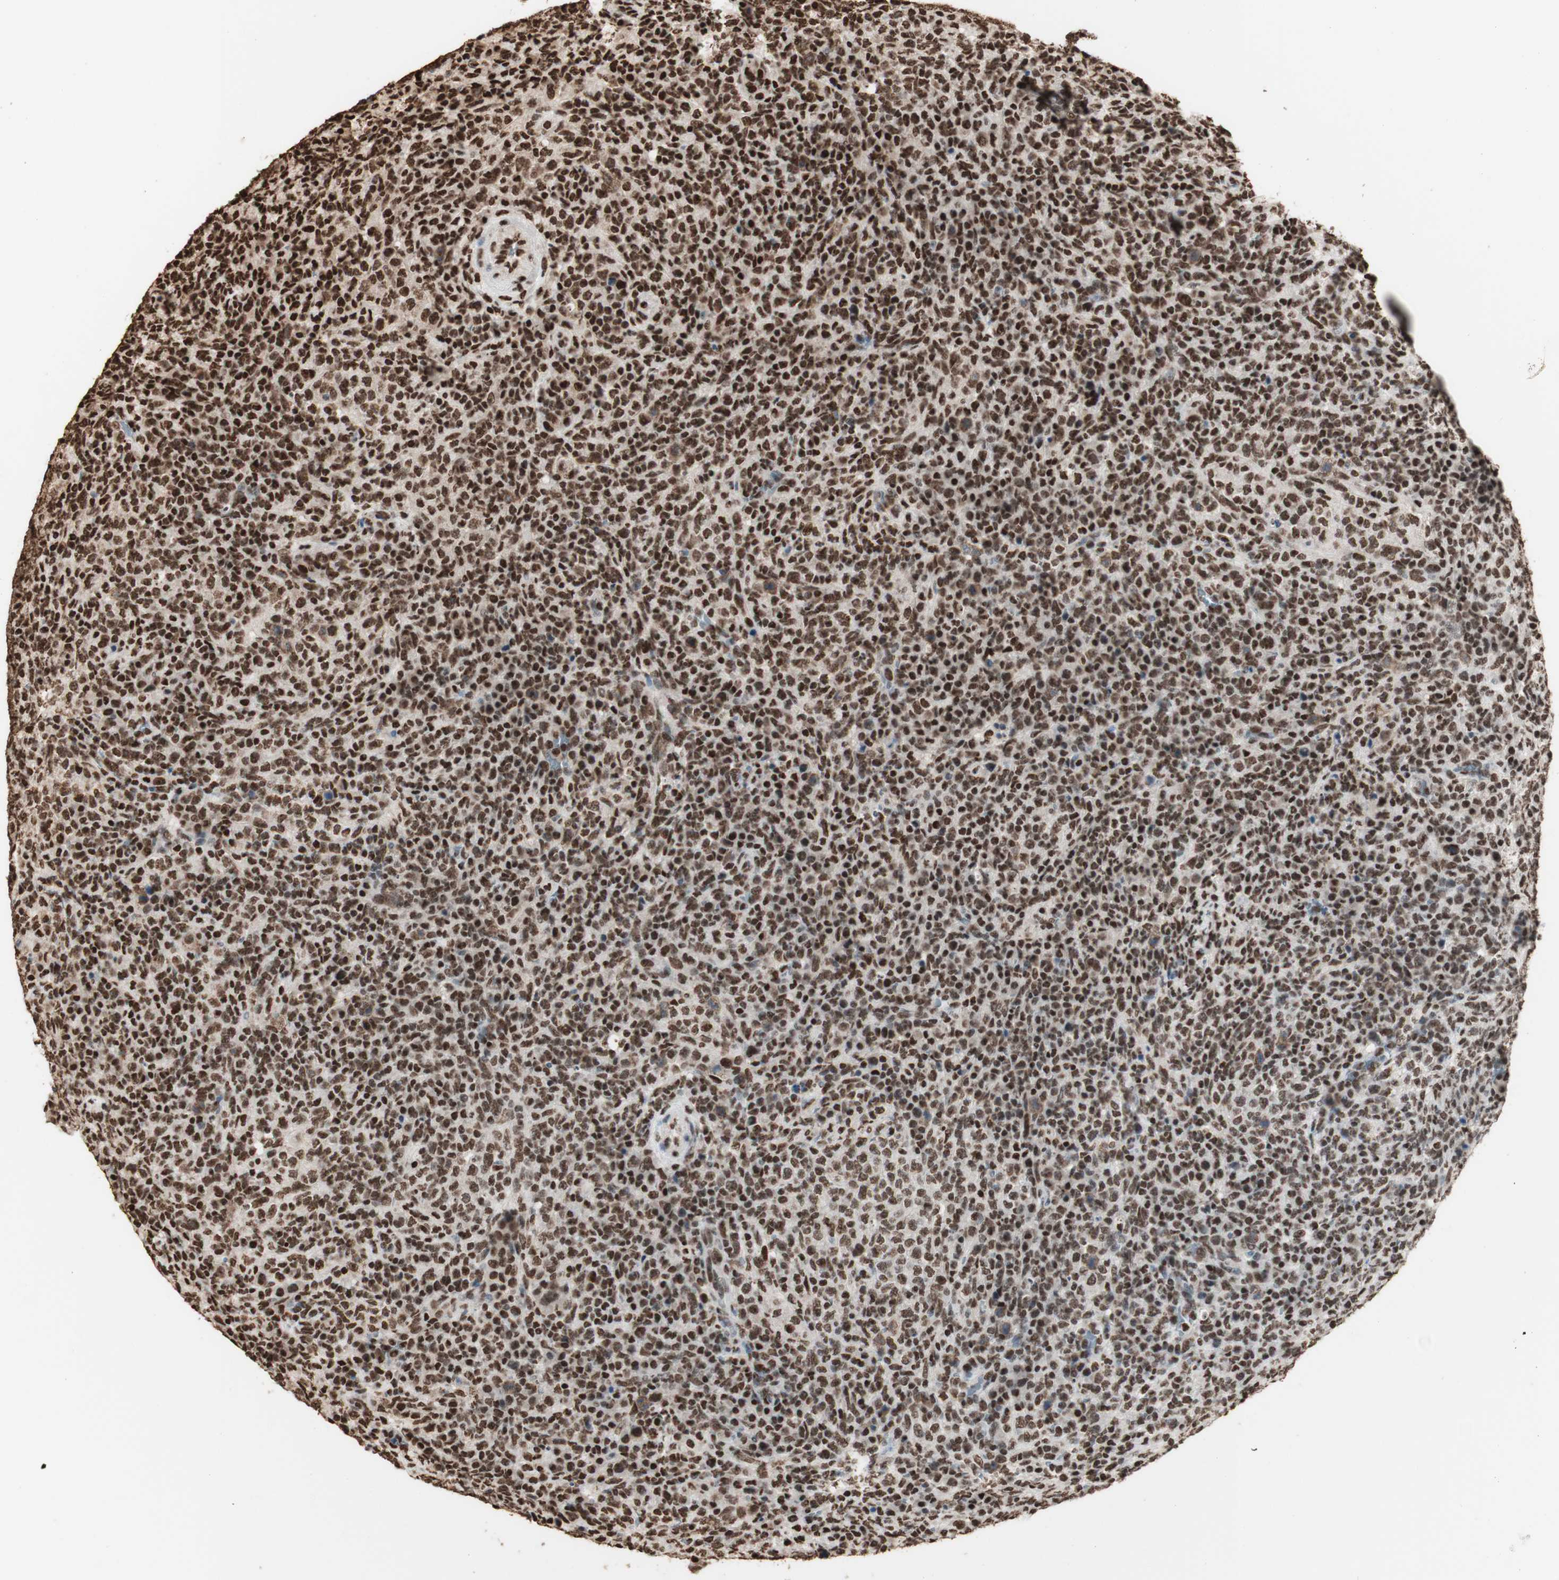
{"staining": {"intensity": "strong", "quantity": ">75%", "location": "nuclear"}, "tissue": "lymphoma", "cell_type": "Tumor cells", "image_type": "cancer", "snomed": [{"axis": "morphology", "description": "Malignant lymphoma, non-Hodgkin's type, High grade"}, {"axis": "topography", "description": "Lymph node"}], "caption": "IHC image of lymphoma stained for a protein (brown), which exhibits high levels of strong nuclear staining in approximately >75% of tumor cells.", "gene": "HNRNPA2B1", "patient": {"sex": "female", "age": 76}}